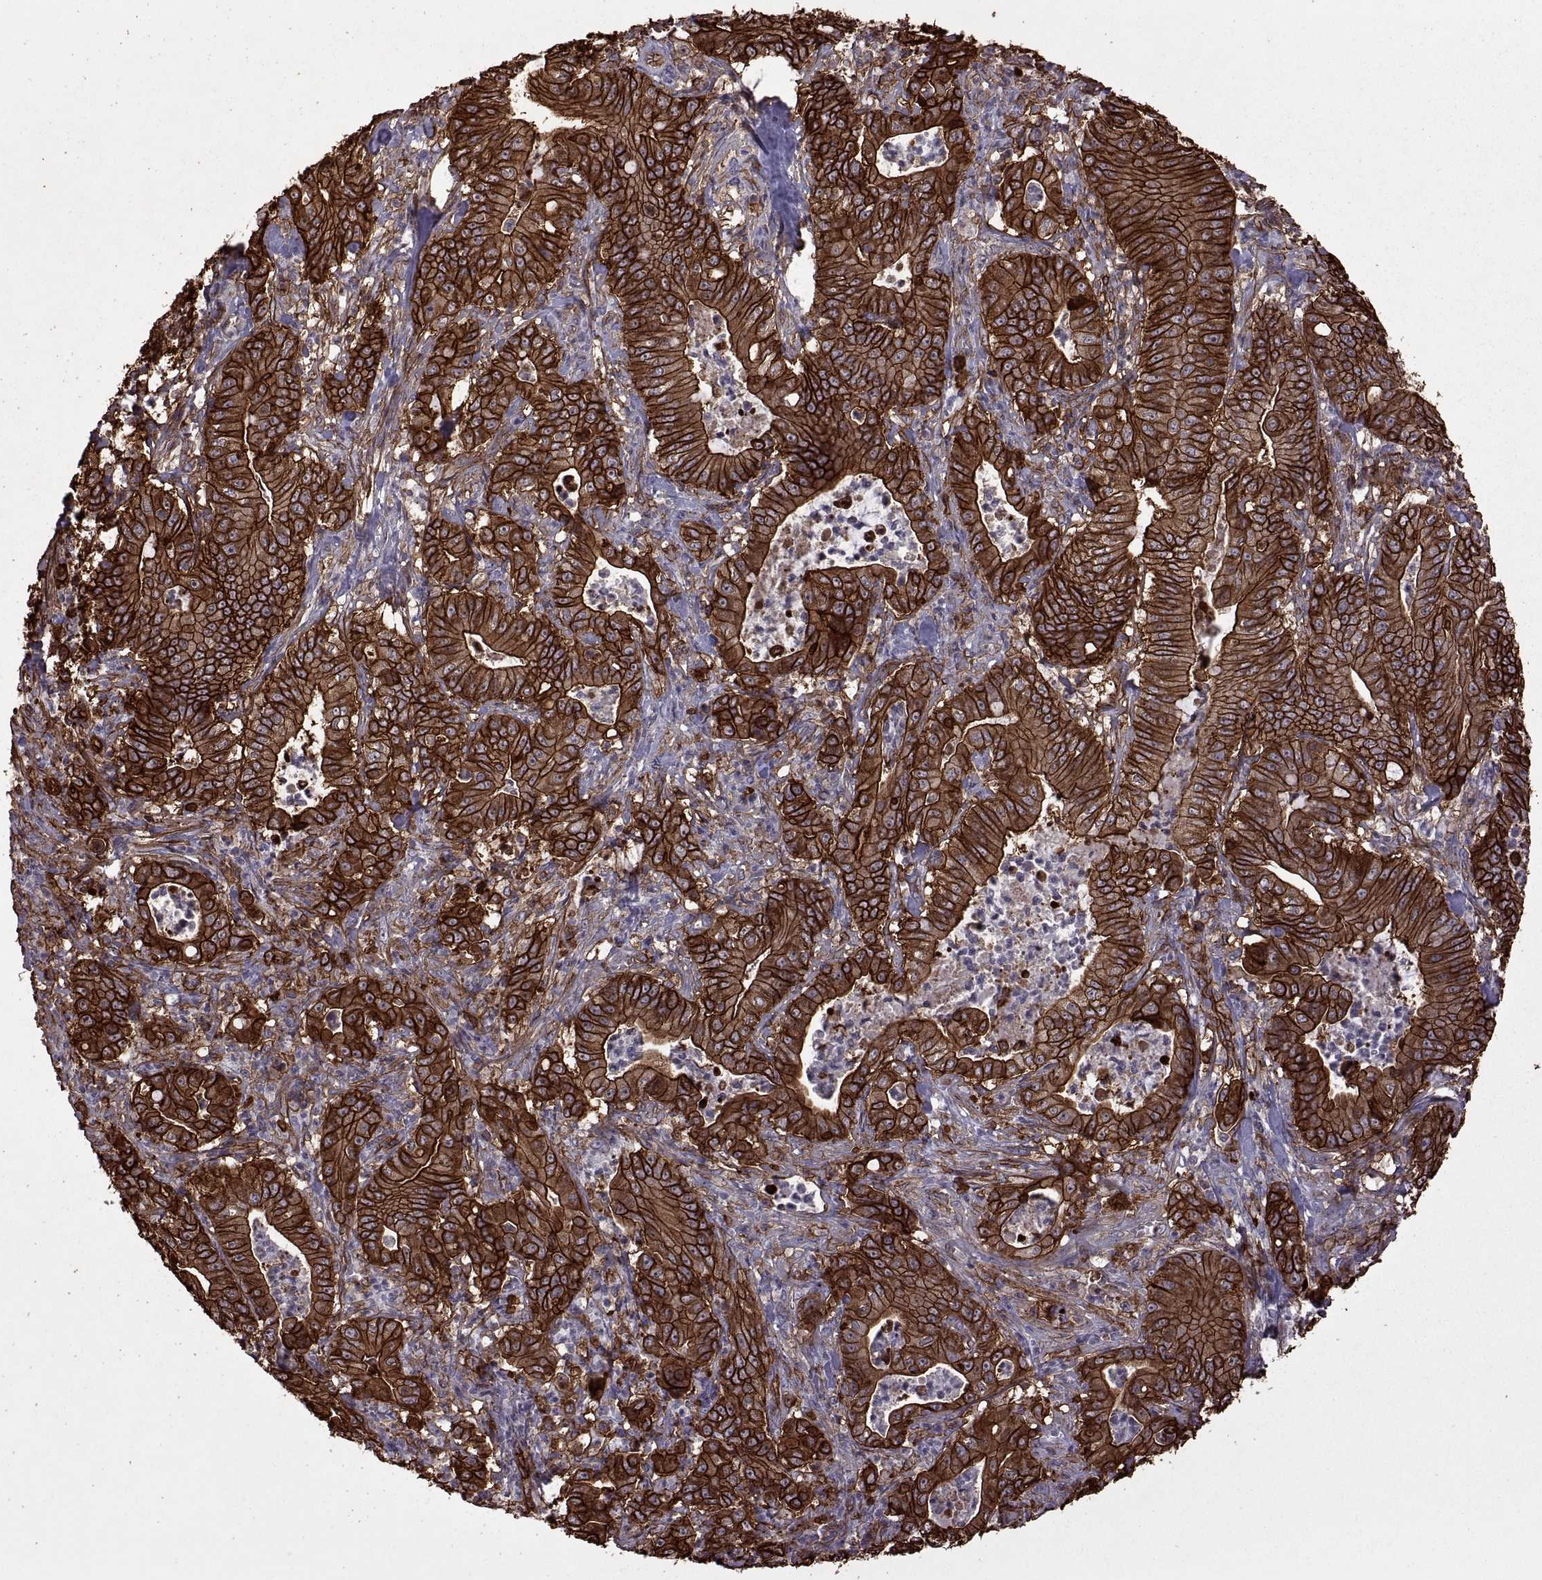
{"staining": {"intensity": "strong", "quantity": ">75%", "location": "cytoplasmic/membranous"}, "tissue": "pancreatic cancer", "cell_type": "Tumor cells", "image_type": "cancer", "snomed": [{"axis": "morphology", "description": "Adenocarcinoma, NOS"}, {"axis": "topography", "description": "Pancreas"}], "caption": "This is a histology image of IHC staining of pancreatic cancer, which shows strong staining in the cytoplasmic/membranous of tumor cells.", "gene": "S100A10", "patient": {"sex": "male", "age": 71}}